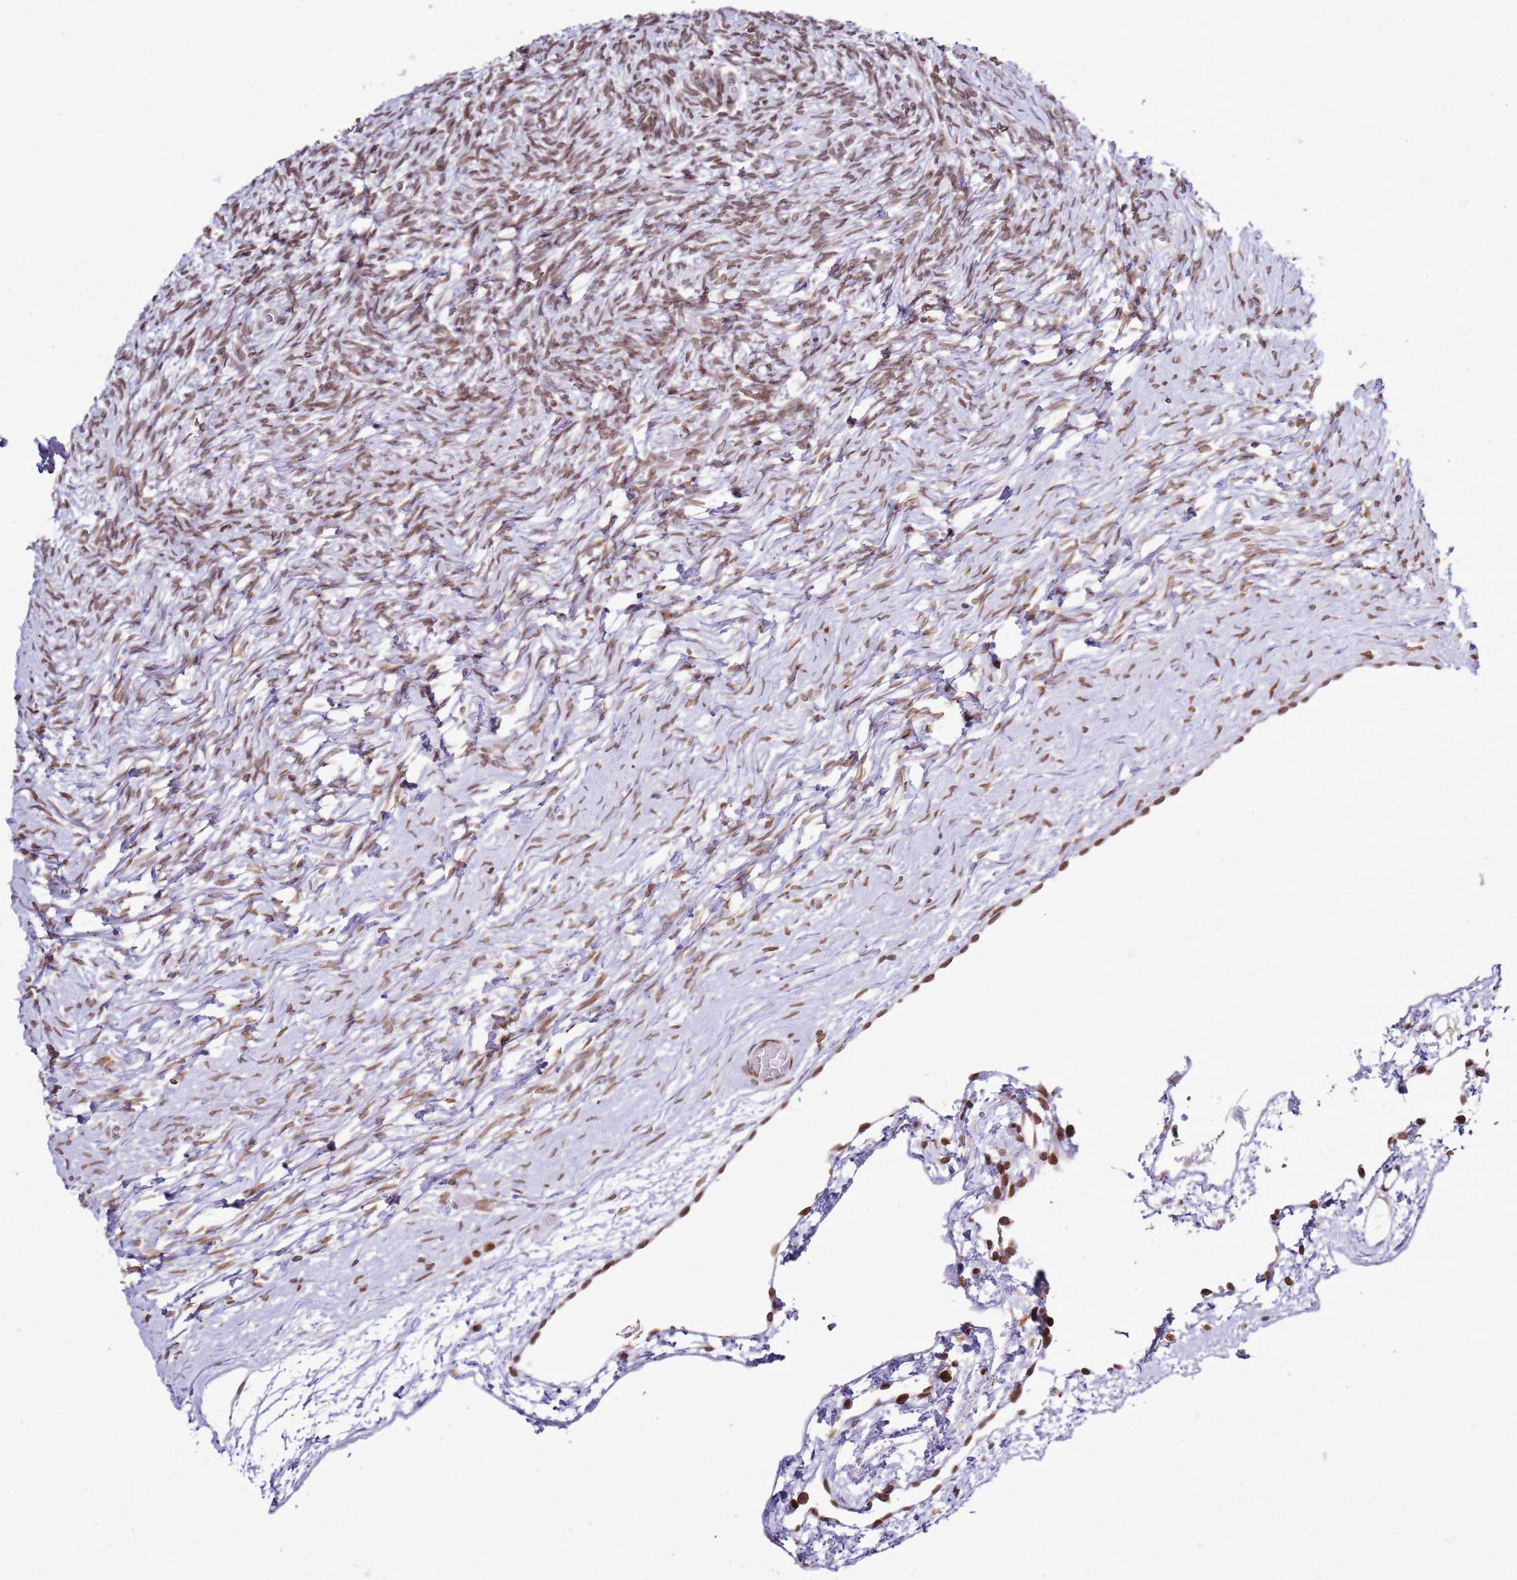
{"staining": {"intensity": "moderate", "quantity": ">75%", "location": "nuclear"}, "tissue": "ovary", "cell_type": "Ovarian stroma cells", "image_type": "normal", "snomed": [{"axis": "morphology", "description": "Normal tissue, NOS"}, {"axis": "topography", "description": "Ovary"}], "caption": "Ovary stained with DAB (3,3'-diaminobenzidine) immunohistochemistry (IHC) reveals medium levels of moderate nuclear expression in approximately >75% of ovarian stroma cells.", "gene": "POU6F1", "patient": {"sex": "female", "age": 39}}